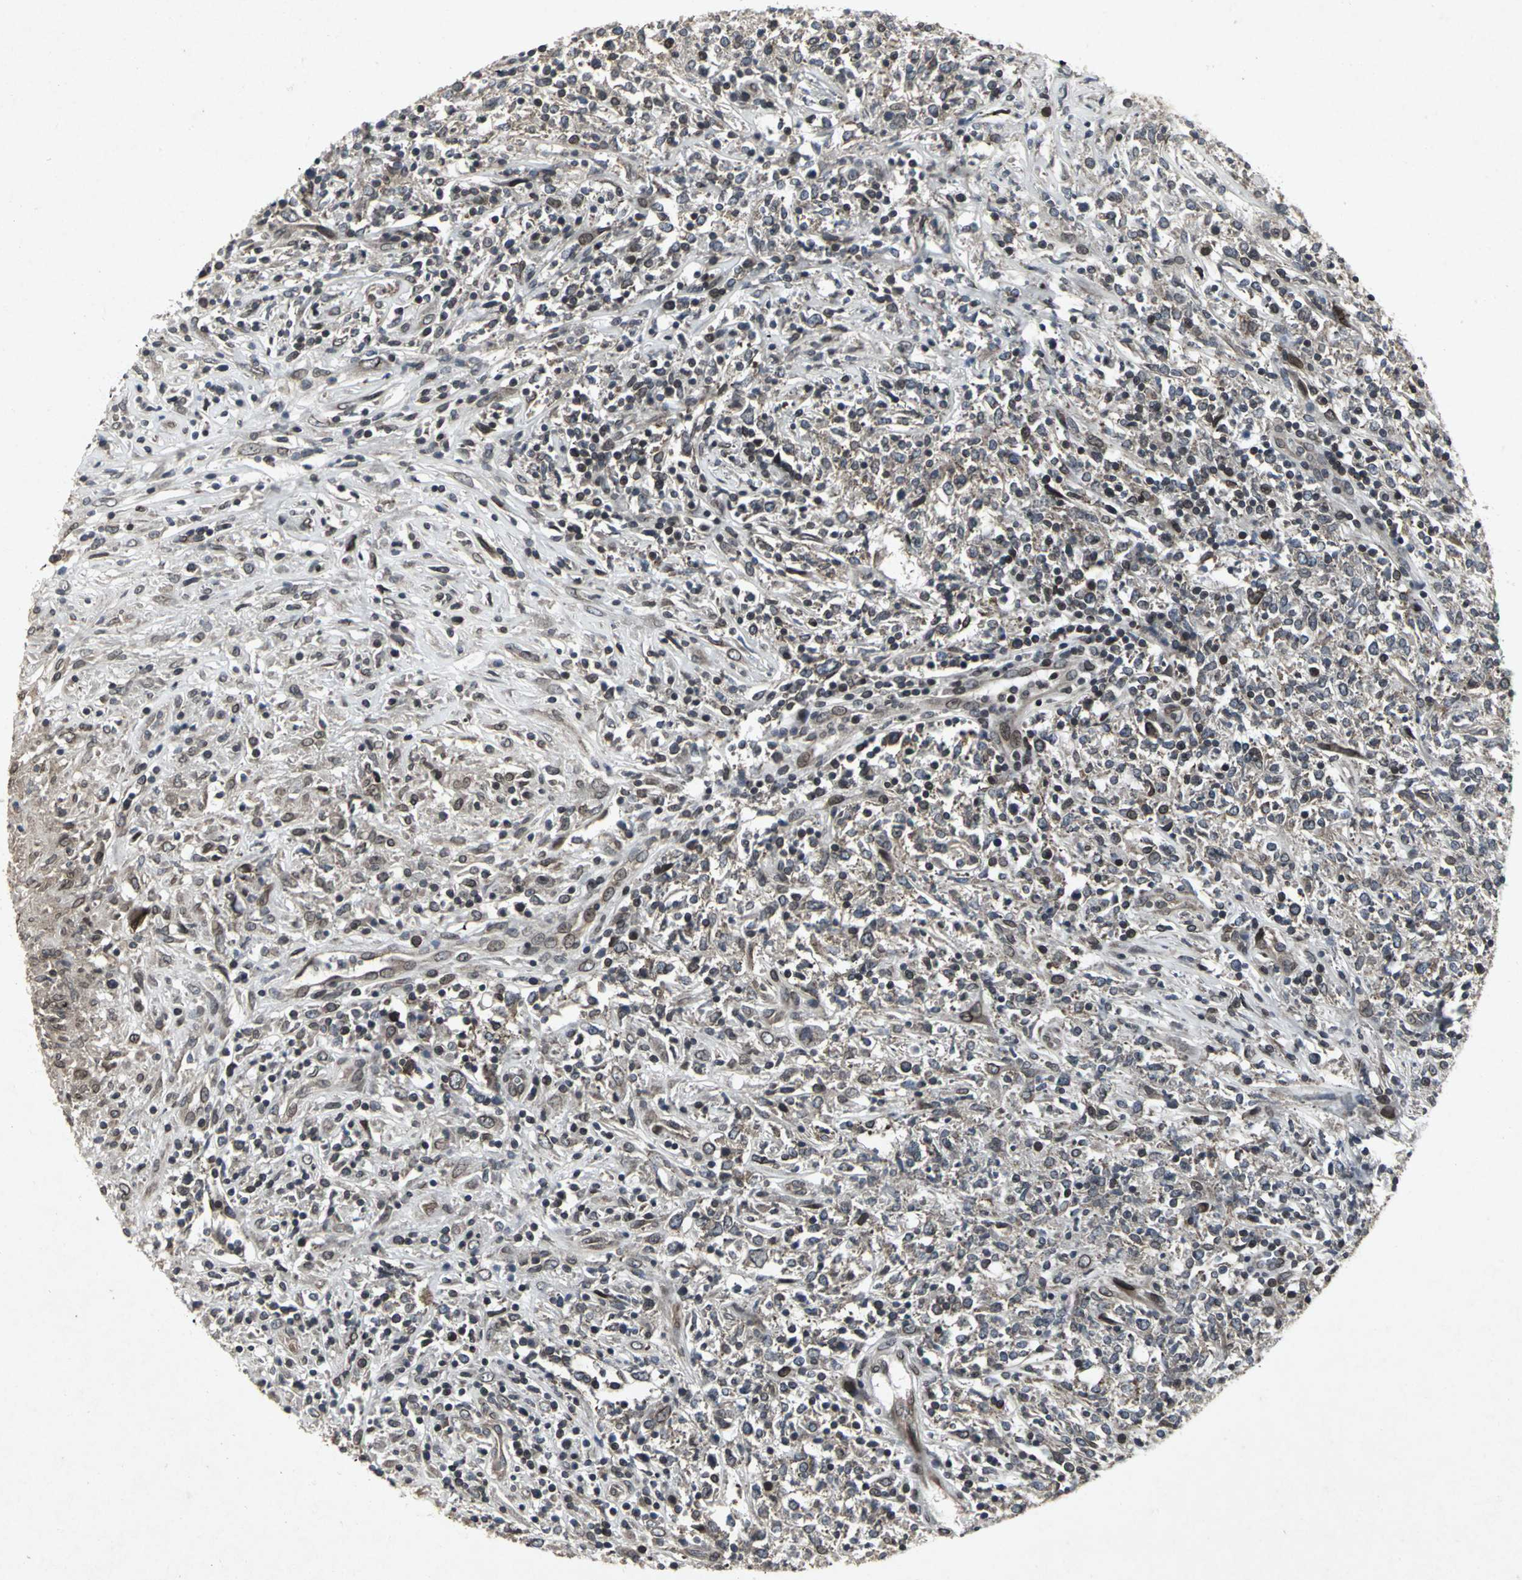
{"staining": {"intensity": "strong", "quantity": "25%-75%", "location": "cytoplasmic/membranous,nuclear"}, "tissue": "lymphoma", "cell_type": "Tumor cells", "image_type": "cancer", "snomed": [{"axis": "morphology", "description": "Malignant lymphoma, non-Hodgkin's type, High grade"}, {"axis": "topography", "description": "Lymph node"}], "caption": "Lymphoma was stained to show a protein in brown. There is high levels of strong cytoplasmic/membranous and nuclear staining in approximately 25%-75% of tumor cells.", "gene": "SH2B3", "patient": {"sex": "female", "age": 84}}